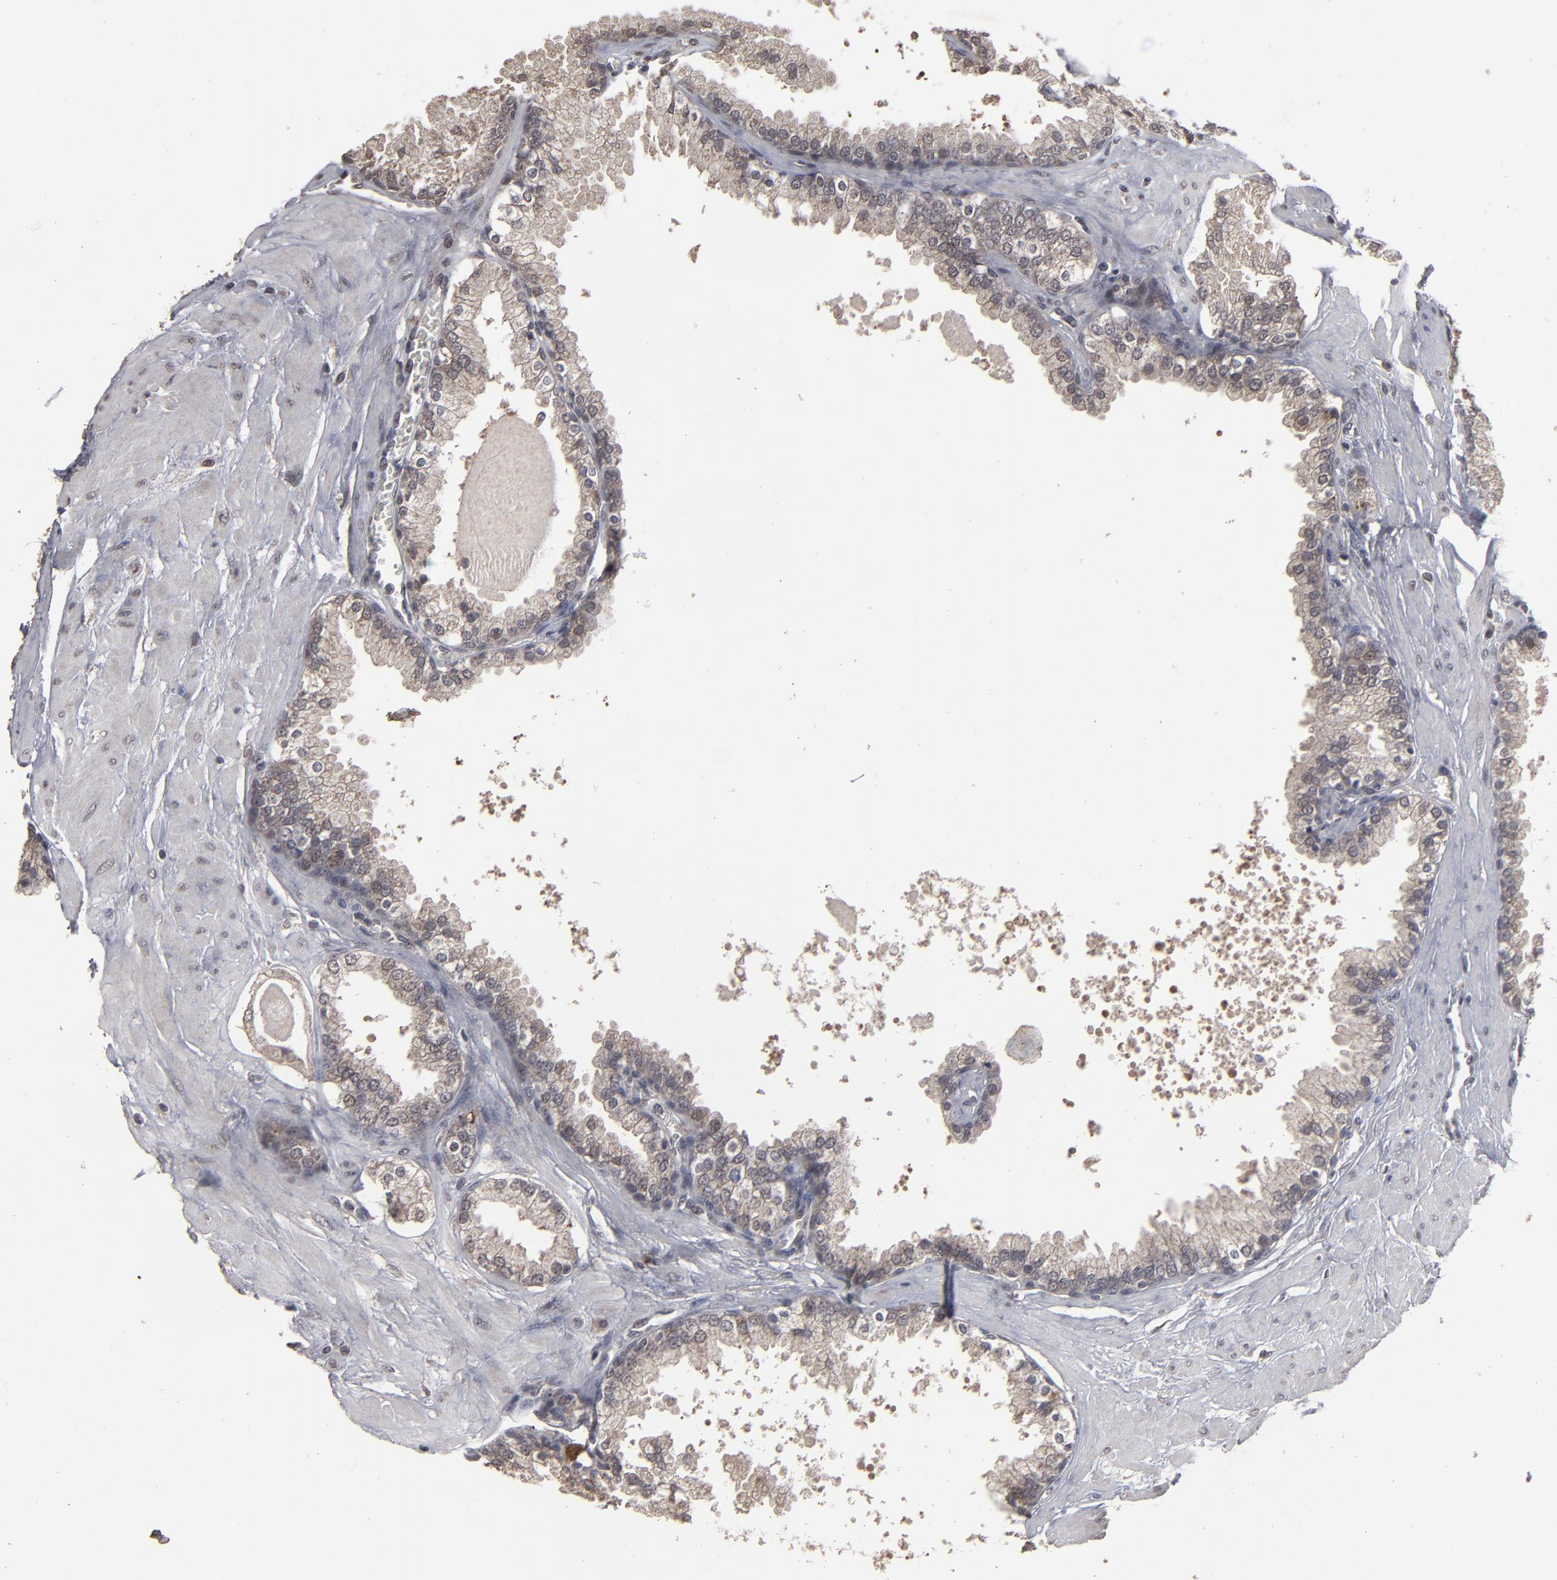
{"staining": {"intensity": "weak", "quantity": ">75%", "location": "cytoplasmic/membranous,nuclear"}, "tissue": "prostate", "cell_type": "Glandular cells", "image_type": "normal", "snomed": [{"axis": "morphology", "description": "Normal tissue, NOS"}, {"axis": "topography", "description": "Prostate"}], "caption": "Immunohistochemistry micrograph of normal prostate stained for a protein (brown), which exhibits low levels of weak cytoplasmic/membranous,nuclear staining in approximately >75% of glandular cells.", "gene": "SLC22A17", "patient": {"sex": "male", "age": 51}}